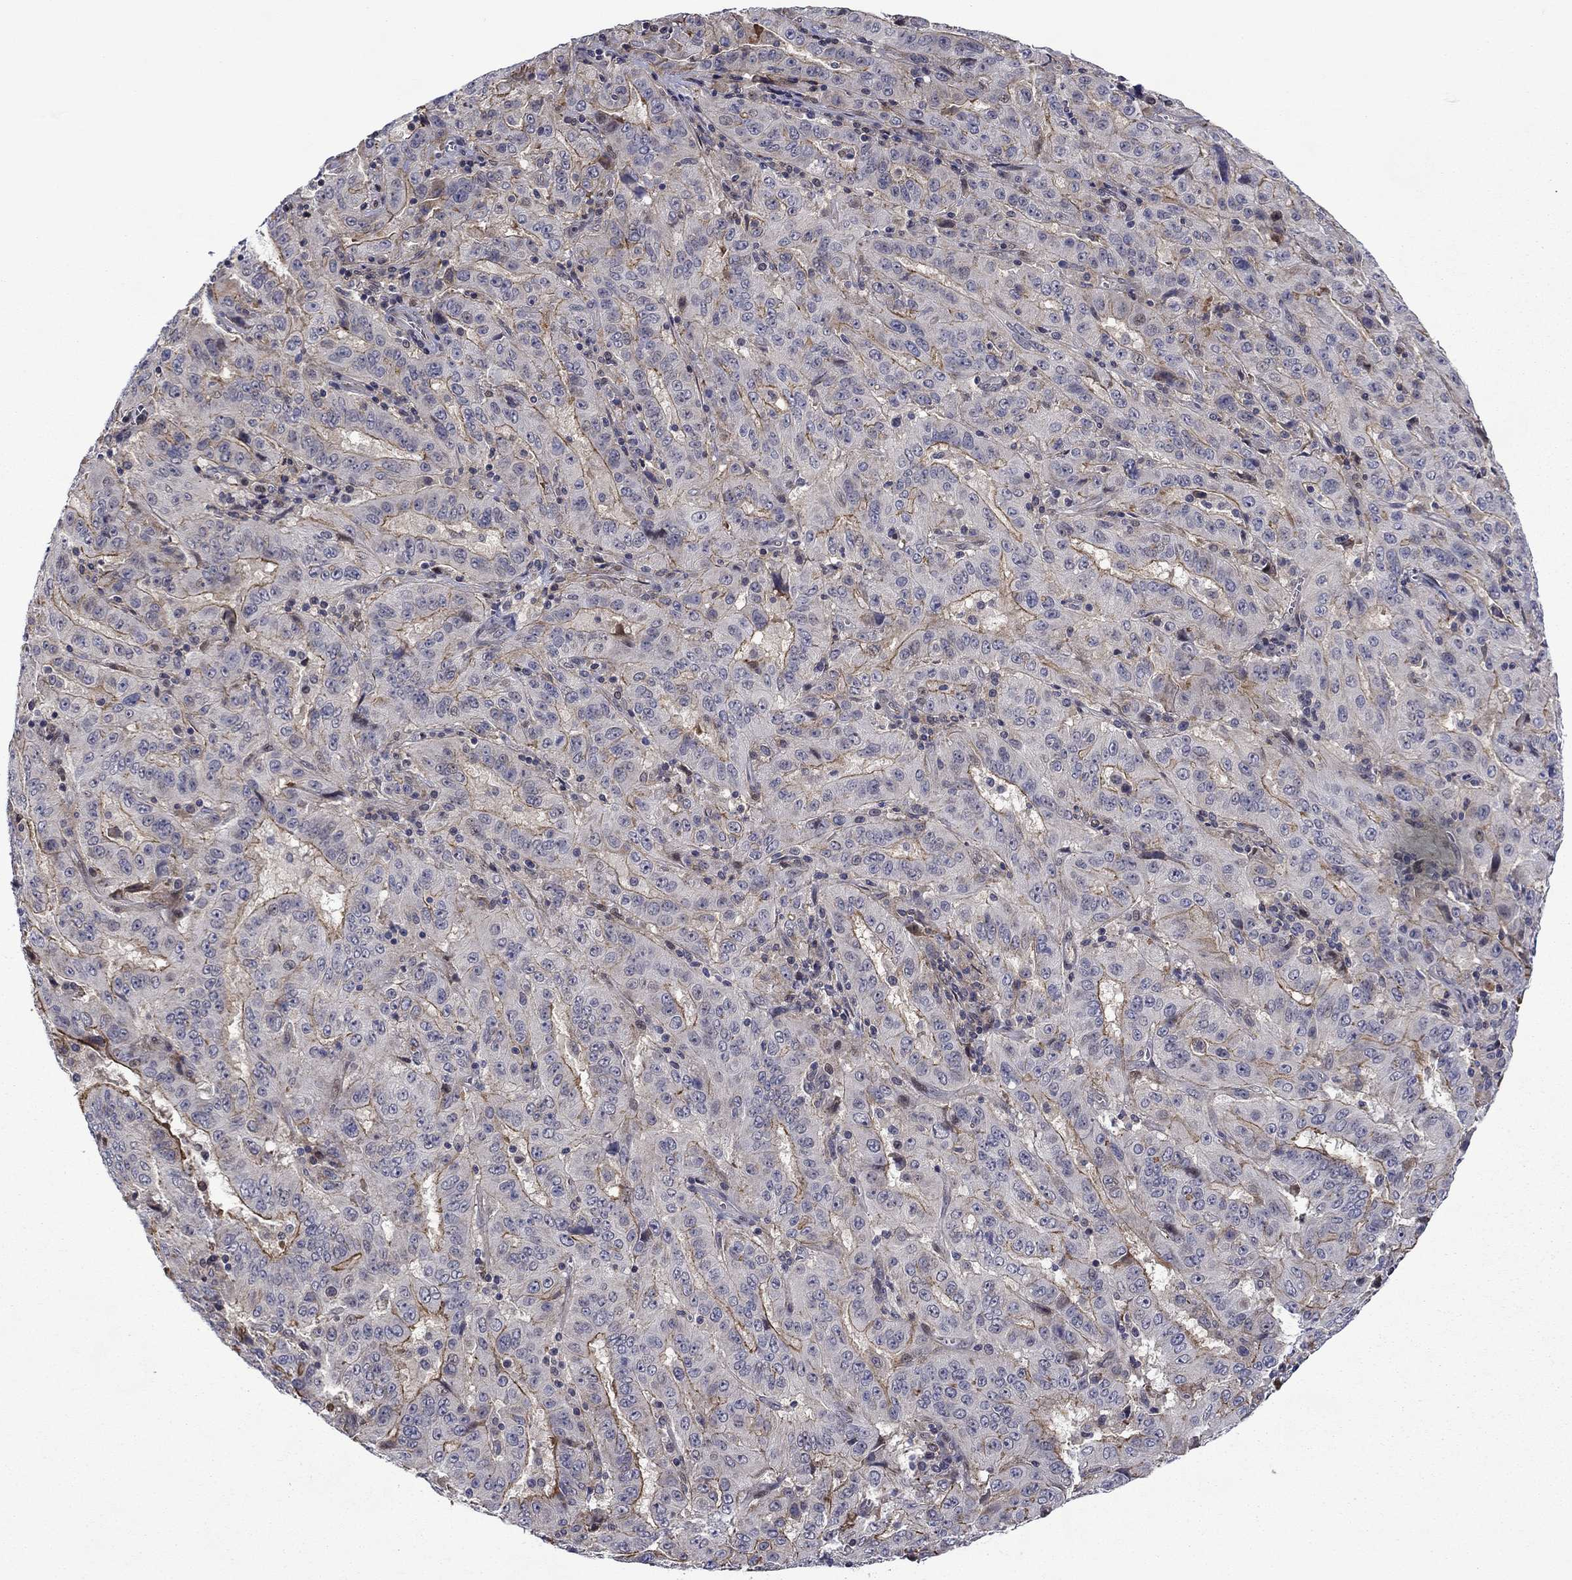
{"staining": {"intensity": "moderate", "quantity": "25%-75%", "location": "cytoplasmic/membranous"}, "tissue": "pancreatic cancer", "cell_type": "Tumor cells", "image_type": "cancer", "snomed": [{"axis": "morphology", "description": "Adenocarcinoma, NOS"}, {"axis": "topography", "description": "Pancreas"}], "caption": "Moderate cytoplasmic/membranous protein expression is seen in about 25%-75% of tumor cells in pancreatic cancer (adenocarcinoma).", "gene": "B3GAT1", "patient": {"sex": "male", "age": 63}}